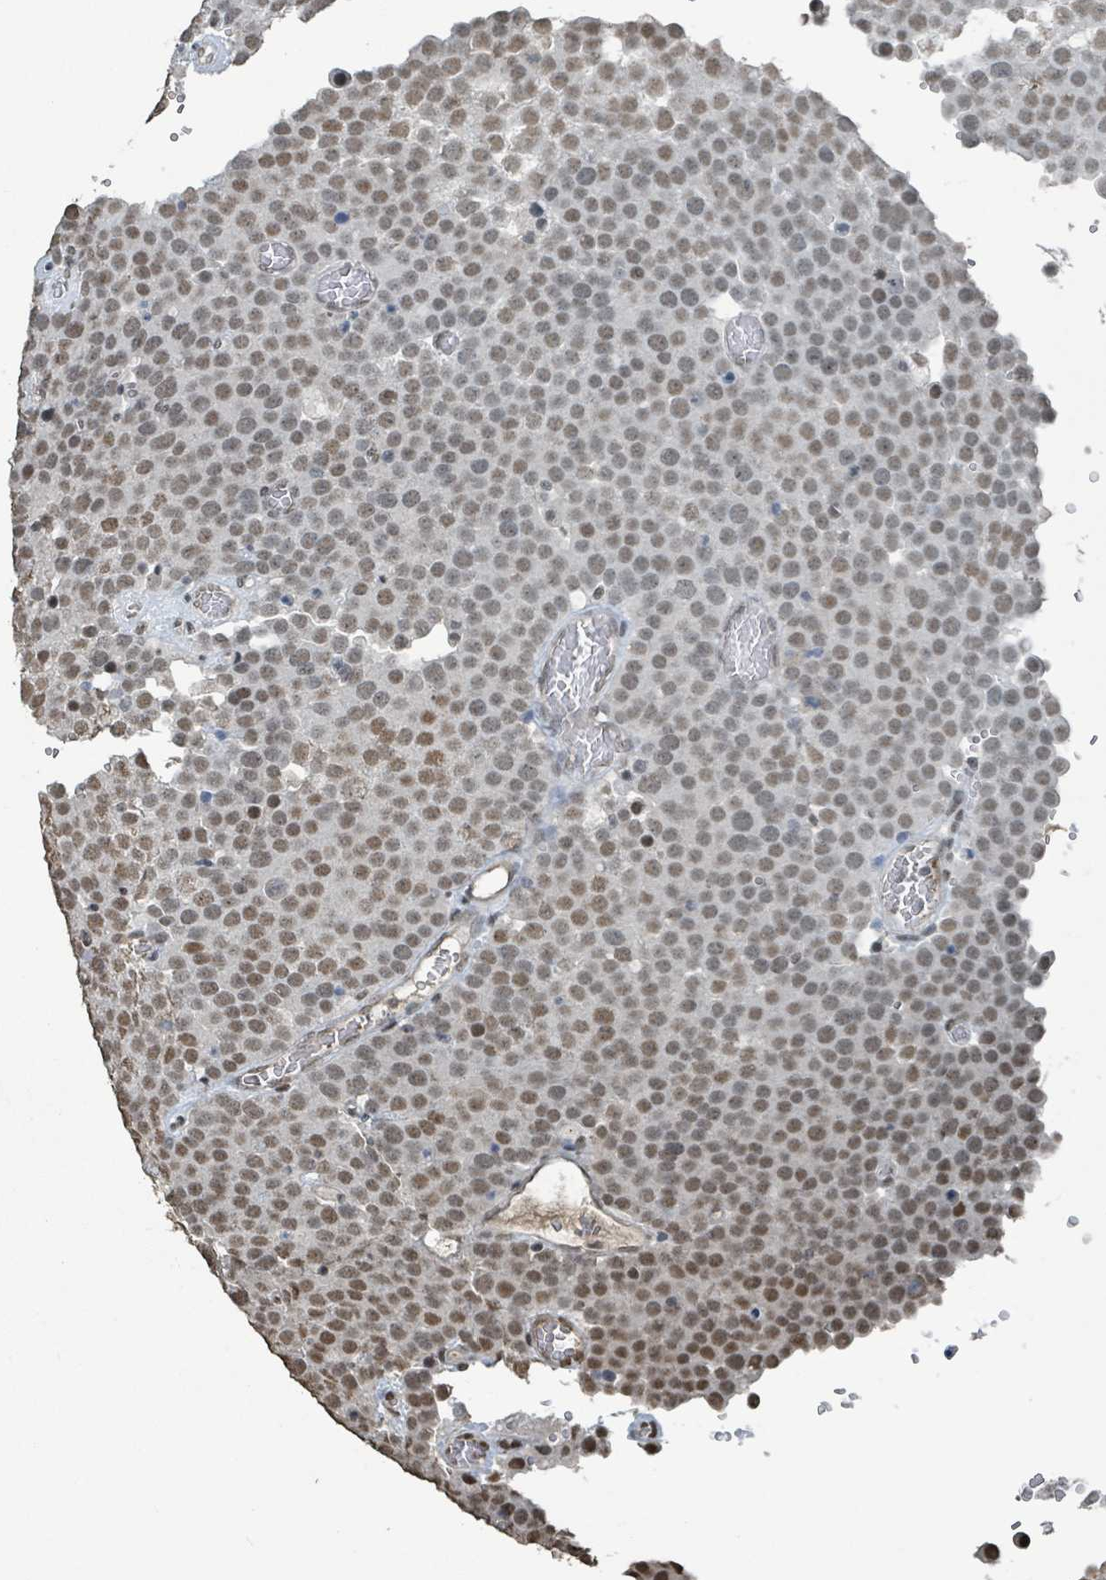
{"staining": {"intensity": "moderate", "quantity": "25%-75%", "location": "nuclear"}, "tissue": "testis cancer", "cell_type": "Tumor cells", "image_type": "cancer", "snomed": [{"axis": "morphology", "description": "Normal tissue, NOS"}, {"axis": "morphology", "description": "Seminoma, NOS"}, {"axis": "topography", "description": "Testis"}], "caption": "Brown immunohistochemical staining in human testis cancer (seminoma) shows moderate nuclear expression in about 25%-75% of tumor cells.", "gene": "PHIP", "patient": {"sex": "male", "age": 71}}